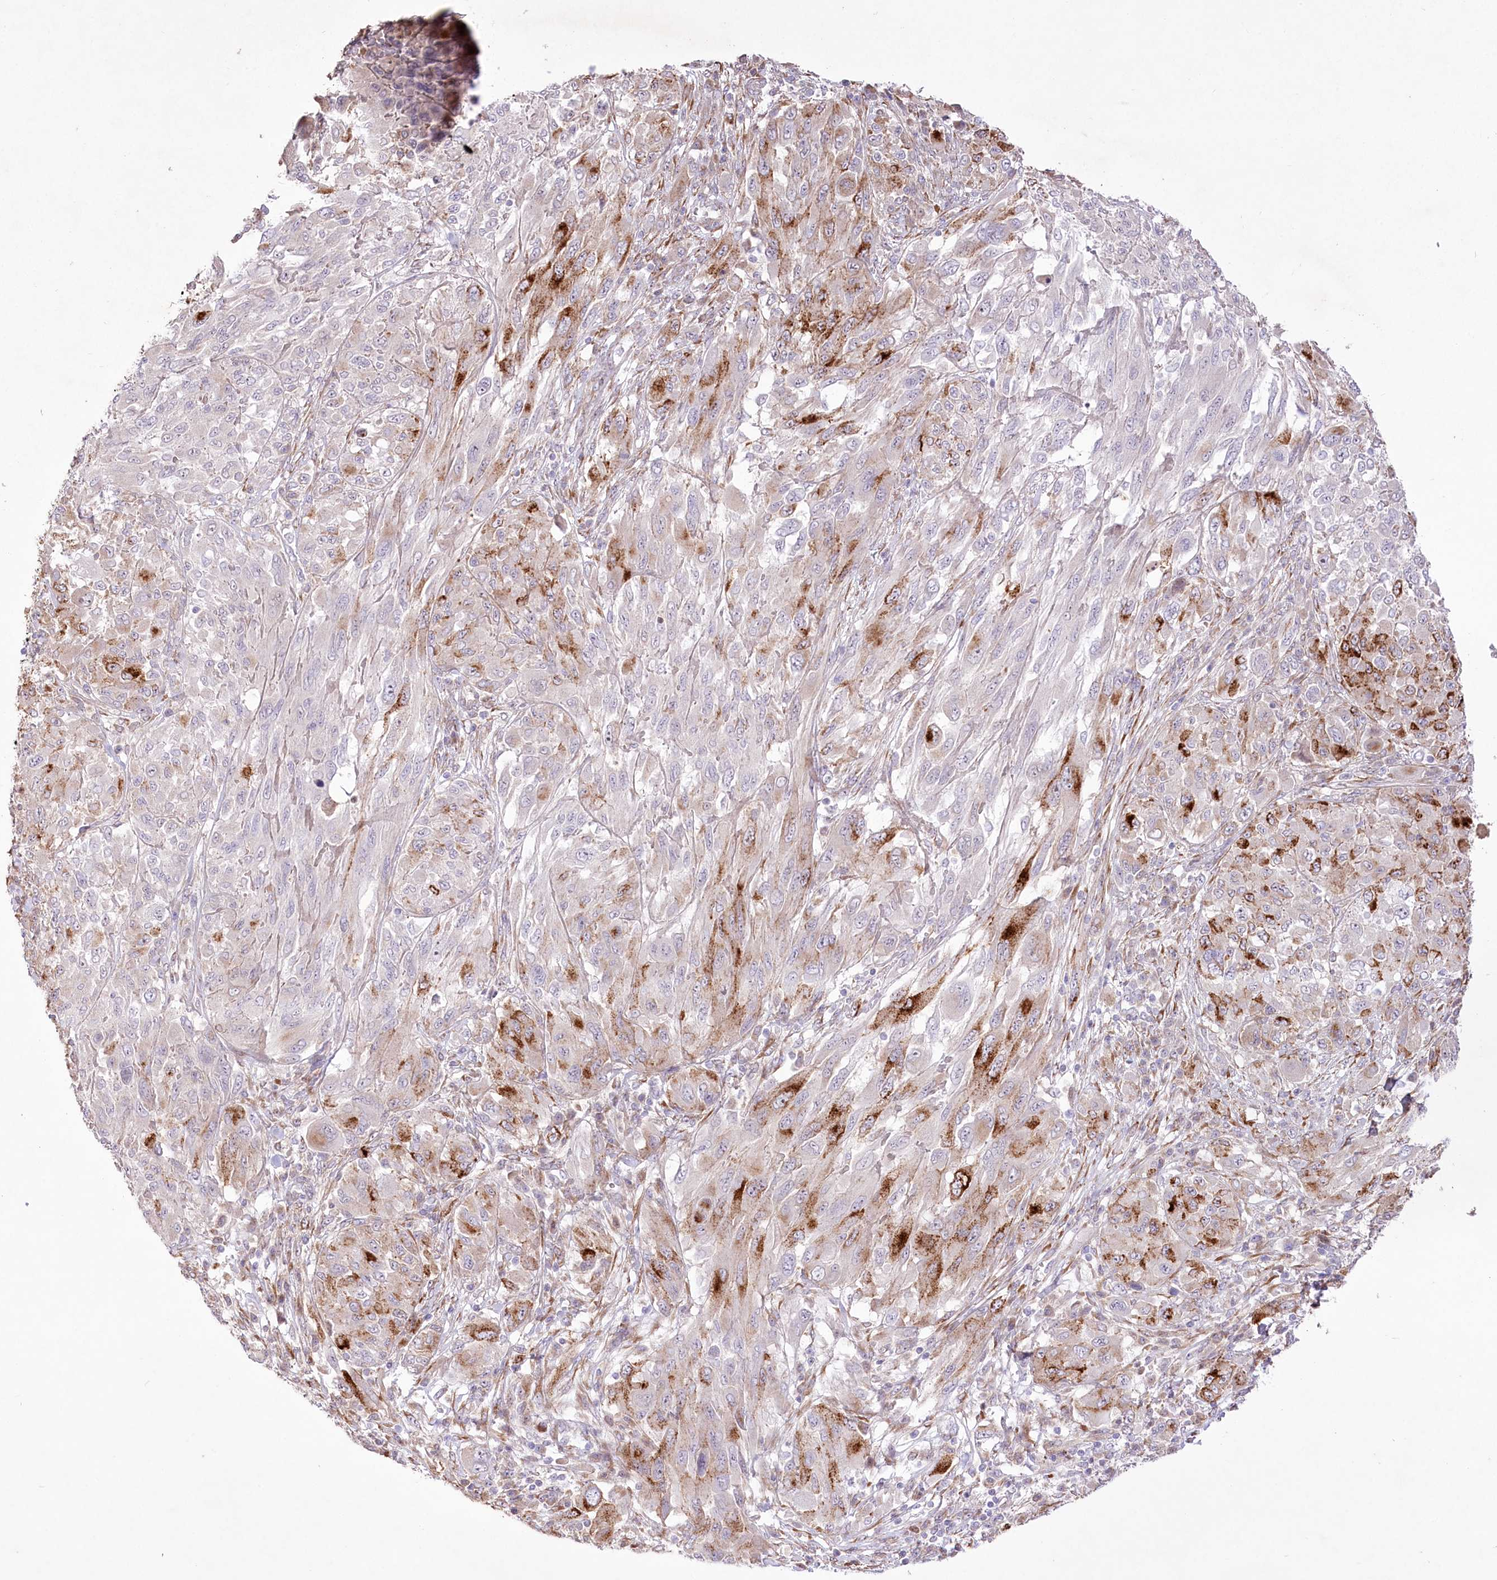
{"staining": {"intensity": "negative", "quantity": "none", "location": "none"}, "tissue": "melanoma", "cell_type": "Tumor cells", "image_type": "cancer", "snomed": [{"axis": "morphology", "description": "Malignant melanoma, NOS"}, {"axis": "topography", "description": "Skin"}], "caption": "DAB (3,3'-diaminobenzidine) immunohistochemical staining of human melanoma reveals no significant staining in tumor cells. (Stains: DAB (3,3'-diaminobenzidine) IHC with hematoxylin counter stain, Microscopy: brightfield microscopy at high magnification).", "gene": "RNF24", "patient": {"sex": "female", "age": 91}}